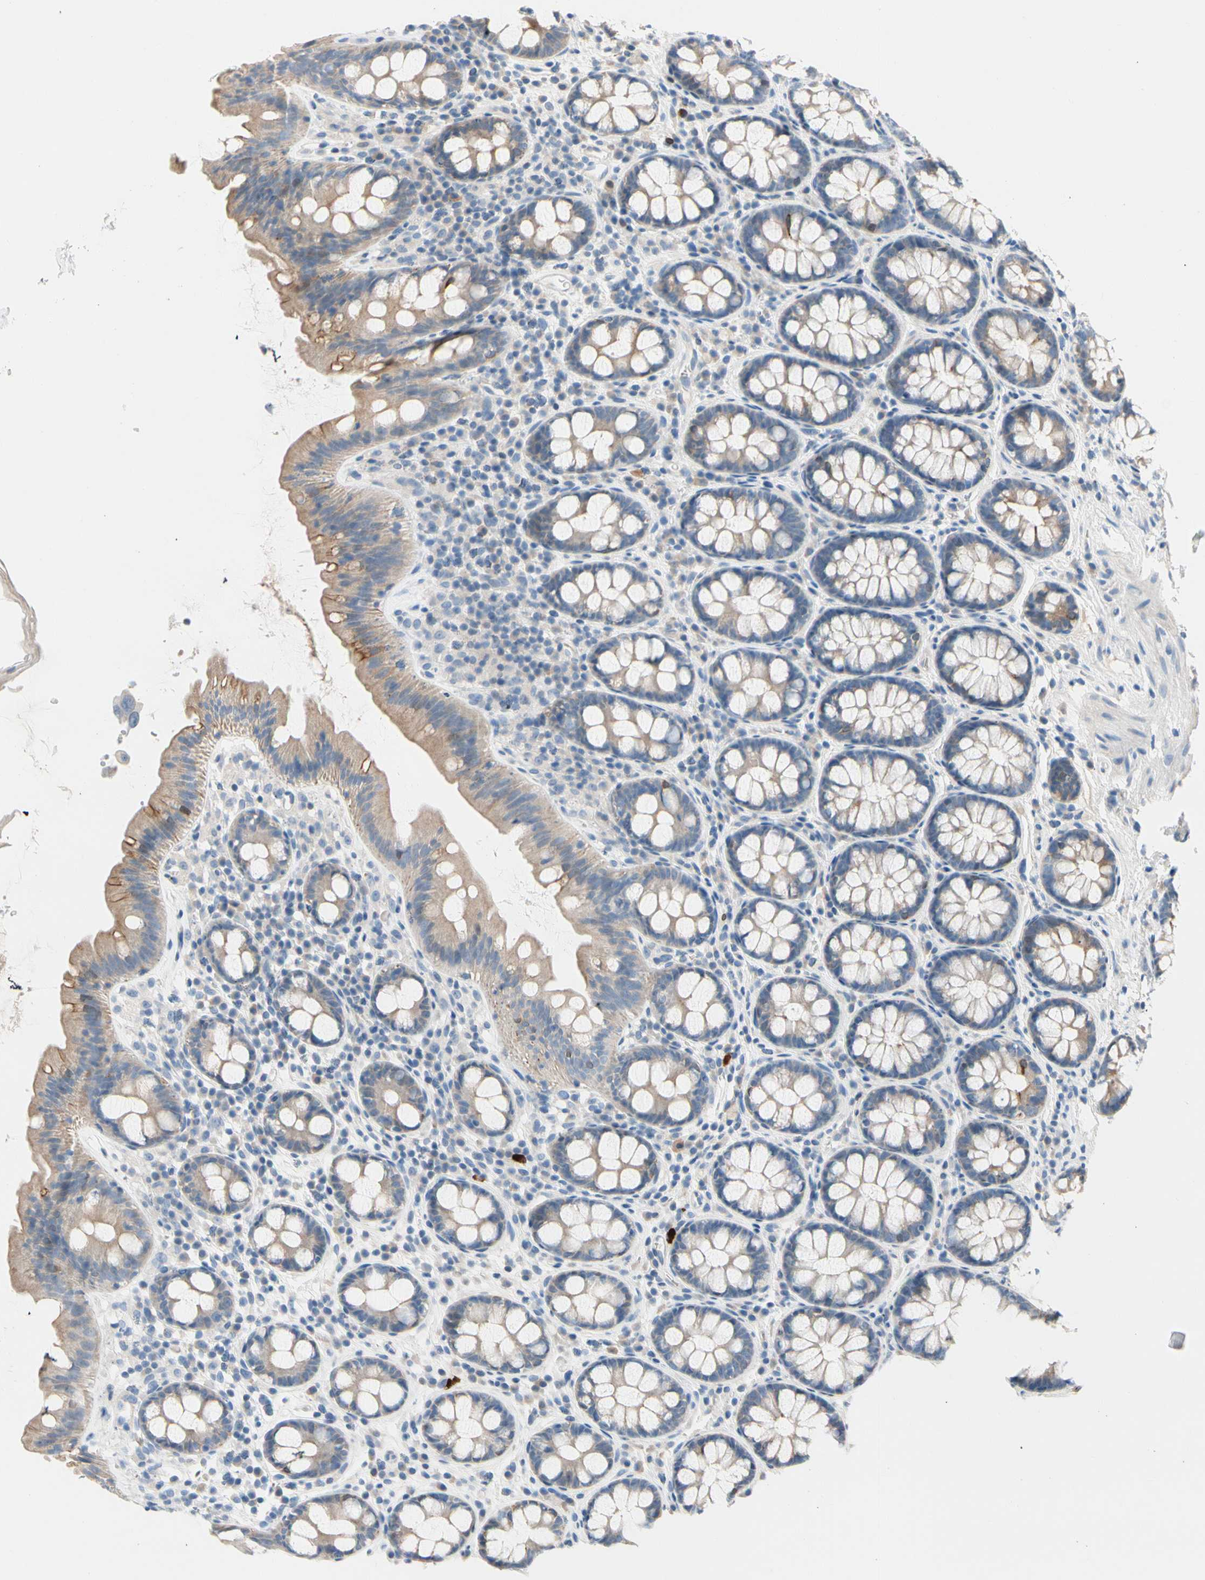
{"staining": {"intensity": "negative", "quantity": "none", "location": "none"}, "tissue": "colon", "cell_type": "Endothelial cells", "image_type": "normal", "snomed": [{"axis": "morphology", "description": "Normal tissue, NOS"}, {"axis": "topography", "description": "Colon"}], "caption": "Immunohistochemical staining of normal colon displays no significant positivity in endothelial cells. (Immunohistochemistry, brightfield microscopy, high magnification).", "gene": "ZNF132", "patient": {"sex": "female", "age": 80}}